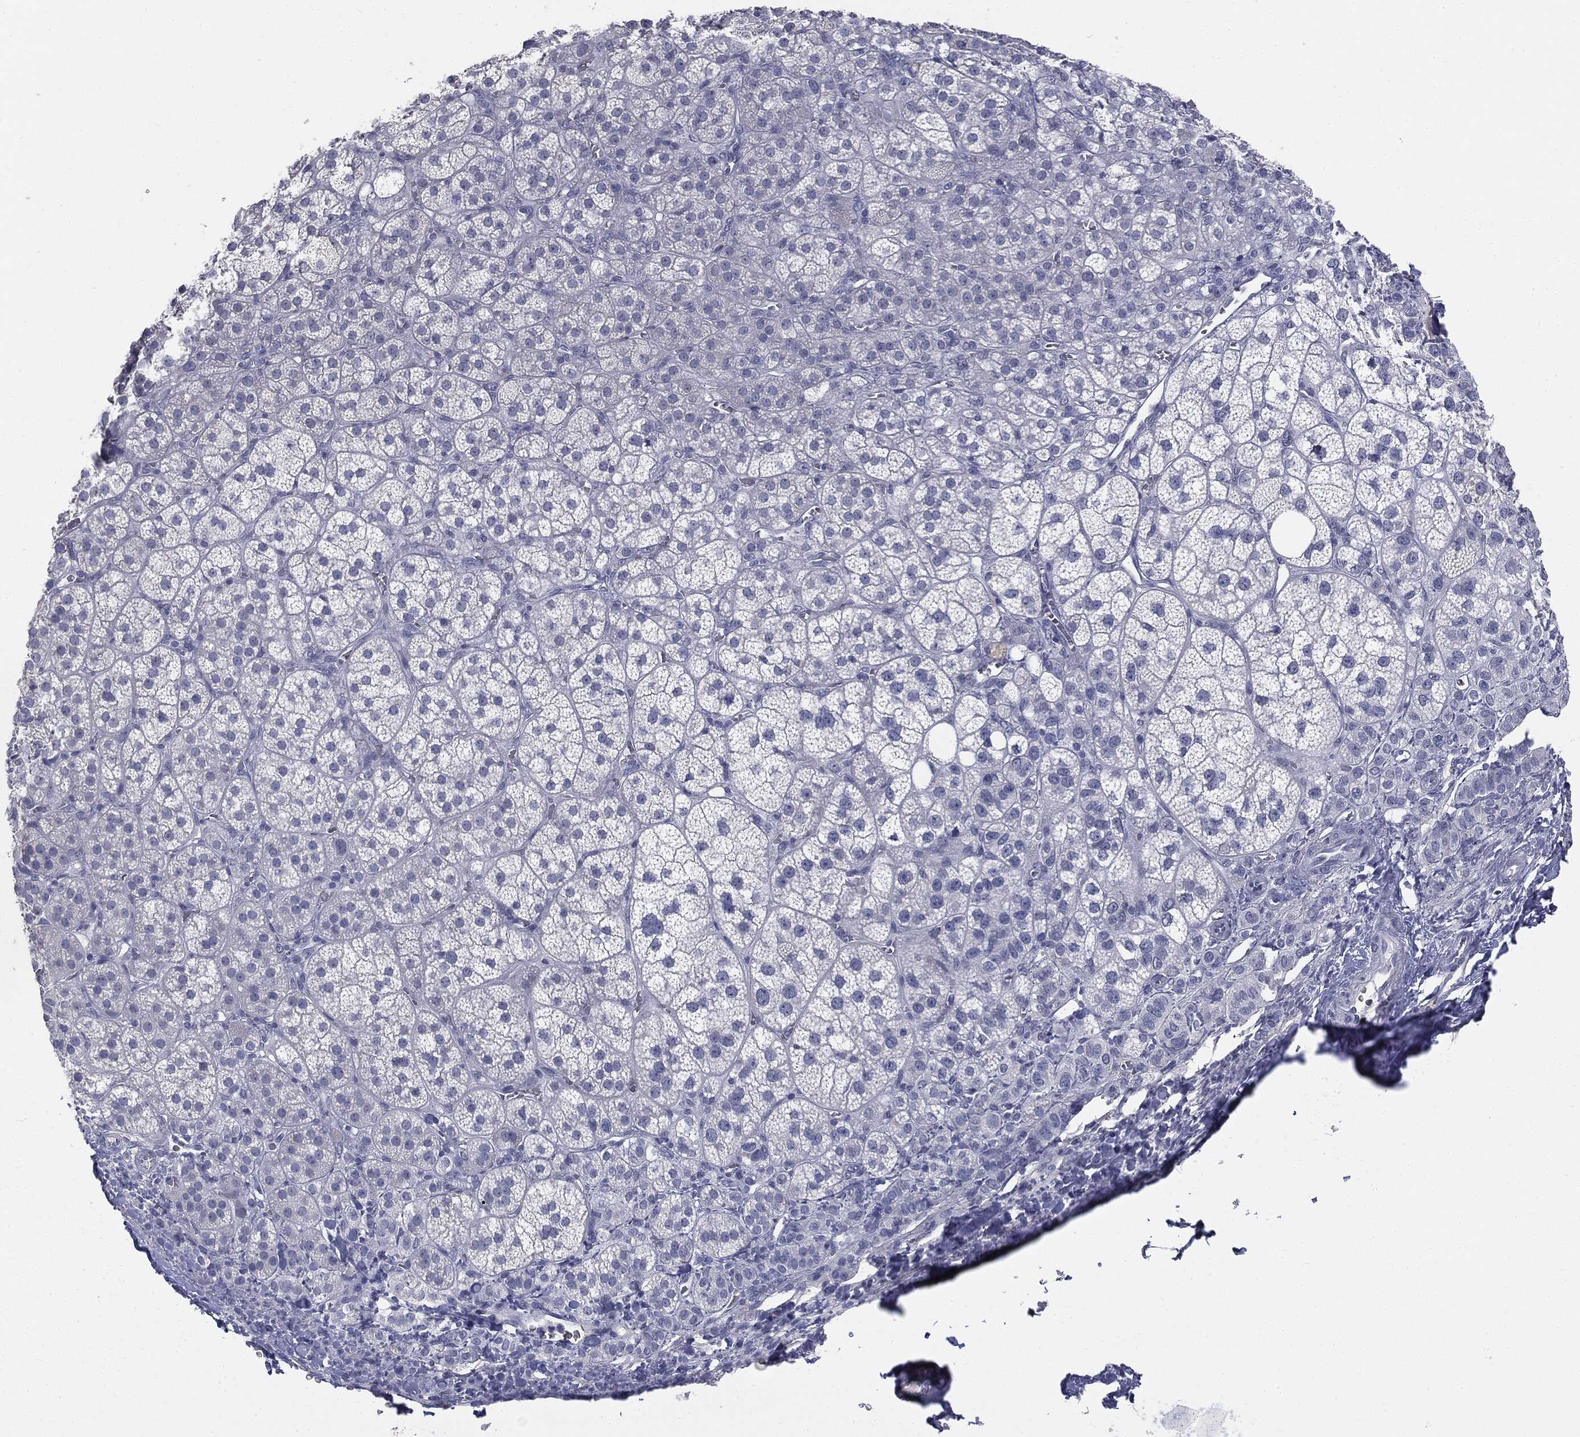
{"staining": {"intensity": "negative", "quantity": "none", "location": "none"}, "tissue": "adrenal gland", "cell_type": "Glandular cells", "image_type": "normal", "snomed": [{"axis": "morphology", "description": "Normal tissue, NOS"}, {"axis": "topography", "description": "Adrenal gland"}], "caption": "The histopathology image displays no significant staining in glandular cells of adrenal gland. (DAB (3,3'-diaminobenzidine) immunohistochemistry (IHC) with hematoxylin counter stain).", "gene": "MUC1", "patient": {"sex": "female", "age": 60}}